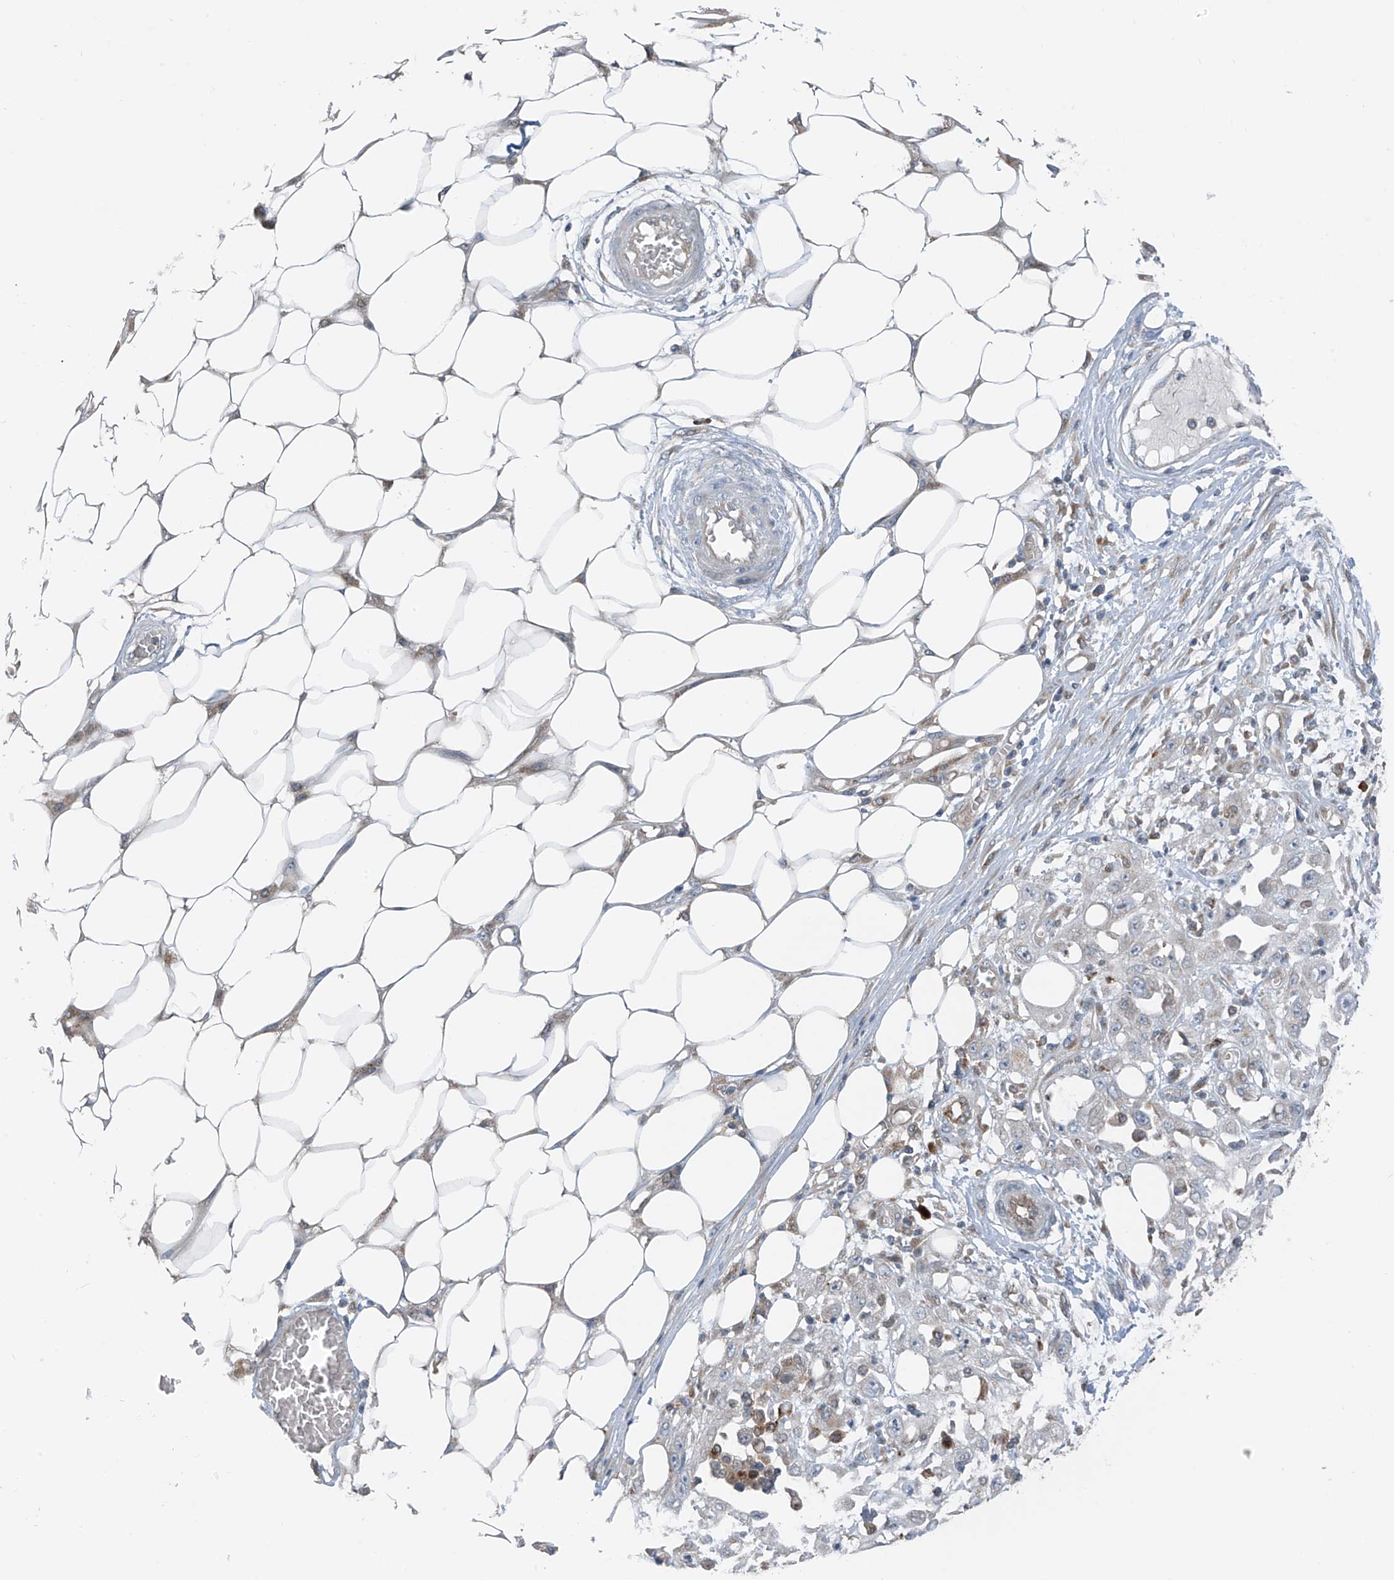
{"staining": {"intensity": "negative", "quantity": "none", "location": "none"}, "tissue": "skin cancer", "cell_type": "Tumor cells", "image_type": "cancer", "snomed": [{"axis": "morphology", "description": "Squamous cell carcinoma, NOS"}, {"axis": "morphology", "description": "Squamous cell carcinoma, metastatic, NOS"}, {"axis": "topography", "description": "Skin"}, {"axis": "topography", "description": "Lymph node"}], "caption": "High power microscopy image of an immunohistochemistry histopathology image of skin cancer (squamous cell carcinoma), revealing no significant expression in tumor cells.", "gene": "SLC12A6", "patient": {"sex": "male", "age": 75}}